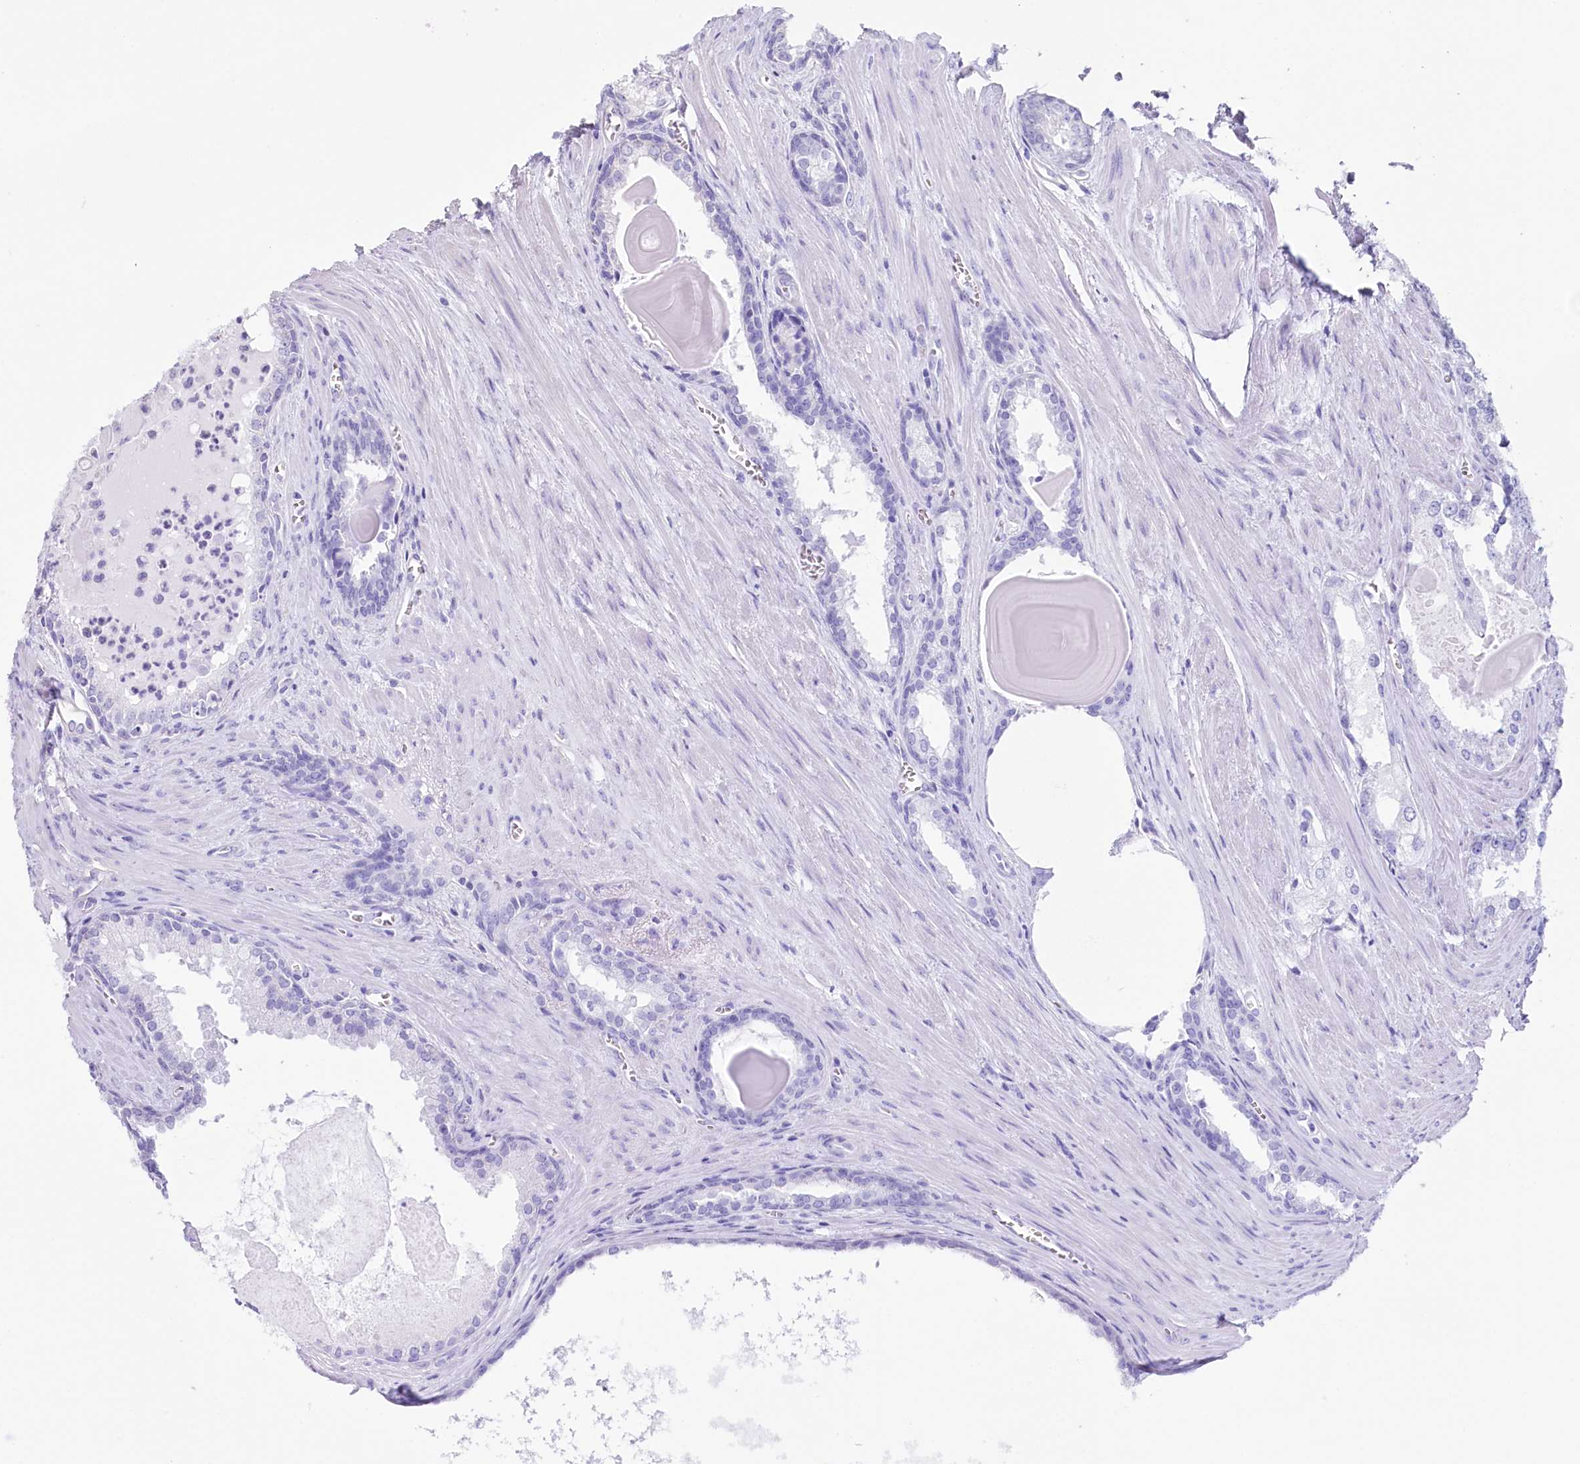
{"staining": {"intensity": "negative", "quantity": "none", "location": "none"}, "tissue": "prostate cancer", "cell_type": "Tumor cells", "image_type": "cancer", "snomed": [{"axis": "morphology", "description": "Adenocarcinoma, Low grade"}, {"axis": "topography", "description": "Prostate"}], "caption": "A micrograph of human prostate cancer is negative for staining in tumor cells. (DAB (3,3'-diaminobenzidine) IHC, high magnification).", "gene": "LMOD3", "patient": {"sex": "male", "age": 54}}